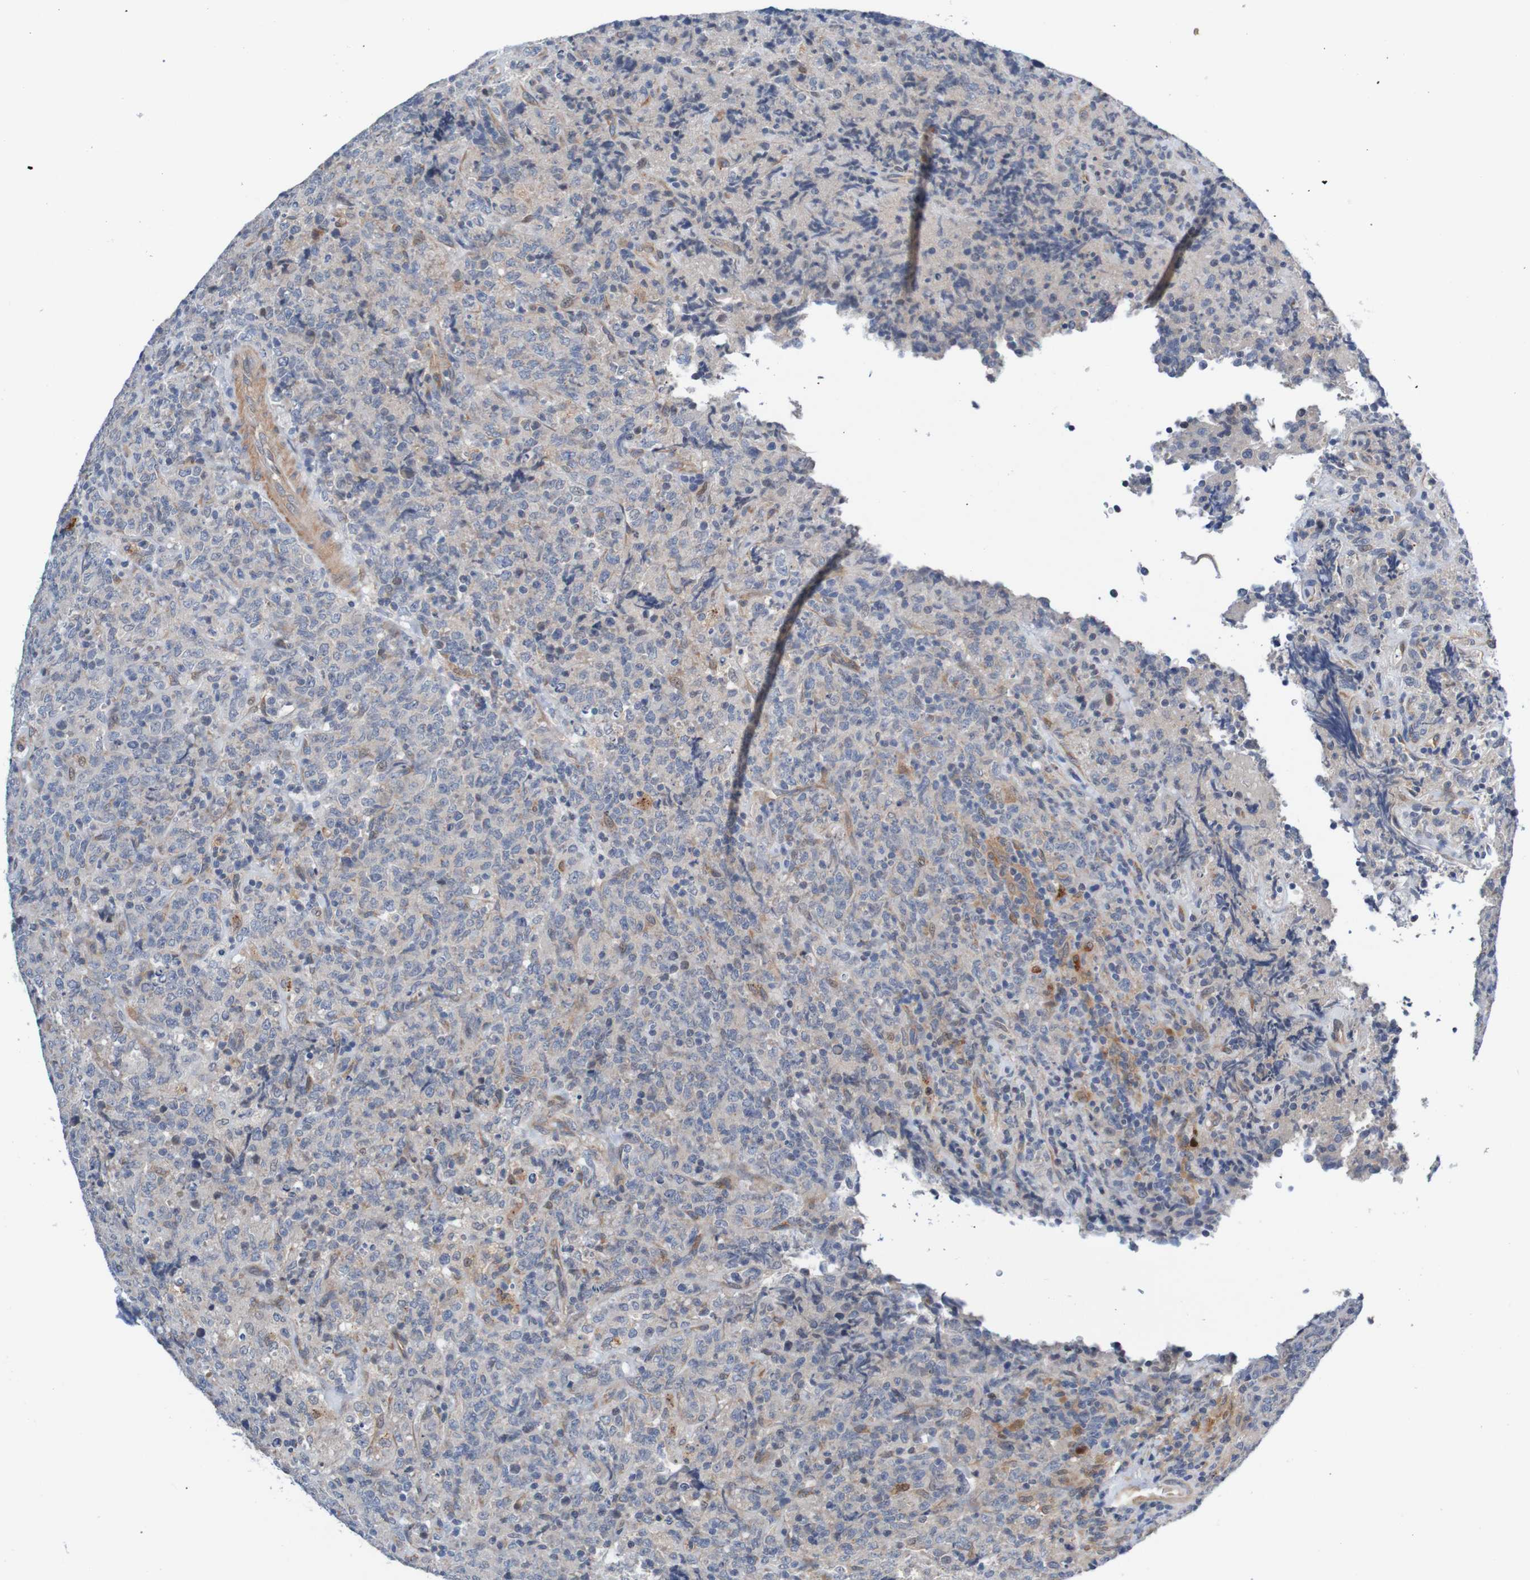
{"staining": {"intensity": "weak", "quantity": "<25%", "location": "cytoplasmic/membranous,nuclear"}, "tissue": "lymphoma", "cell_type": "Tumor cells", "image_type": "cancer", "snomed": [{"axis": "morphology", "description": "Malignant lymphoma, non-Hodgkin's type, High grade"}, {"axis": "topography", "description": "Tonsil"}], "caption": "Lymphoma was stained to show a protein in brown. There is no significant expression in tumor cells.", "gene": "CPED1", "patient": {"sex": "female", "age": 36}}